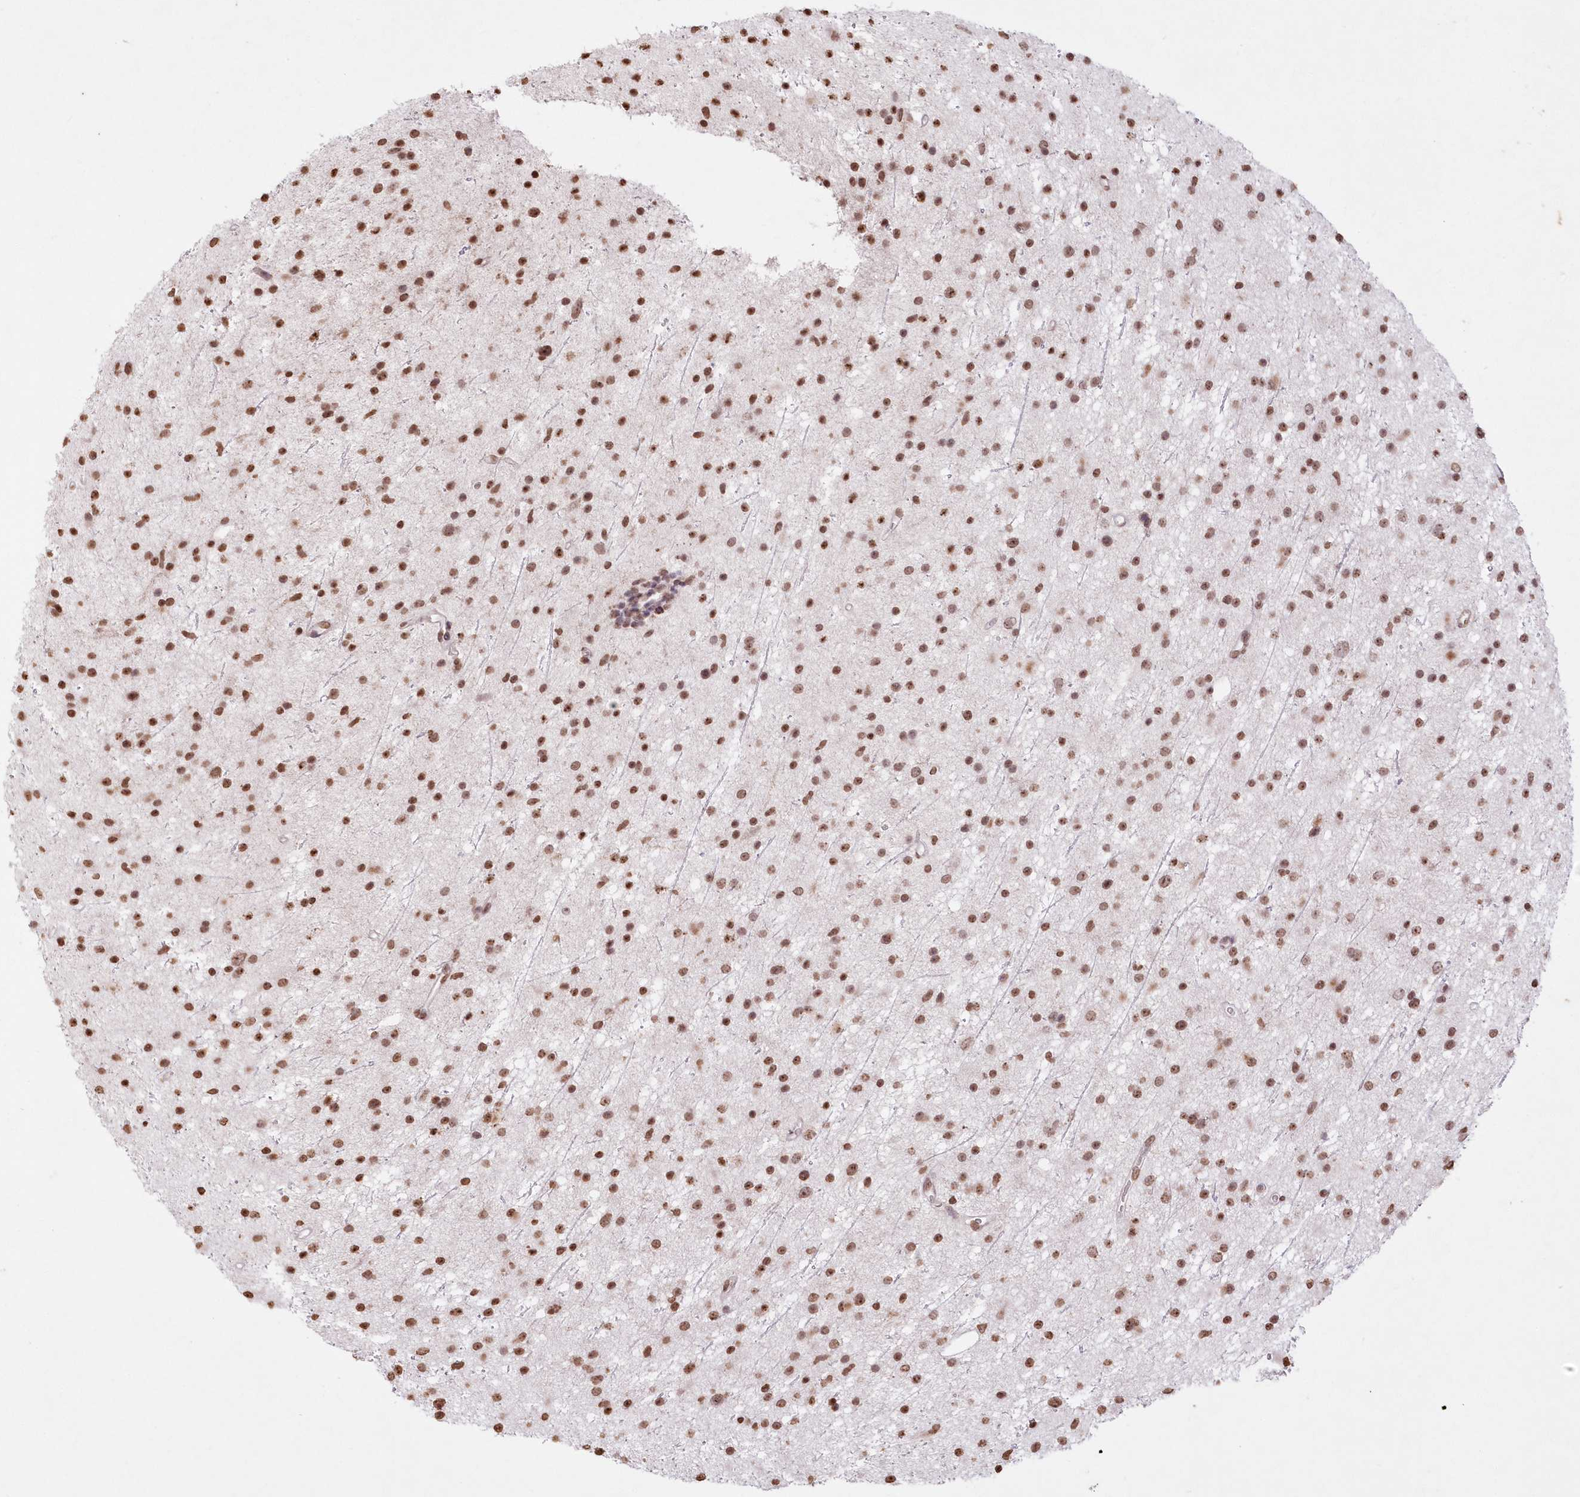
{"staining": {"intensity": "moderate", "quantity": ">75%", "location": "nuclear"}, "tissue": "glioma", "cell_type": "Tumor cells", "image_type": "cancer", "snomed": [{"axis": "morphology", "description": "Glioma, malignant, Low grade"}, {"axis": "topography", "description": "Cerebral cortex"}], "caption": "Immunohistochemistry (IHC) of glioma reveals medium levels of moderate nuclear expression in approximately >75% of tumor cells.", "gene": "RBM27", "patient": {"sex": "female", "age": 39}}